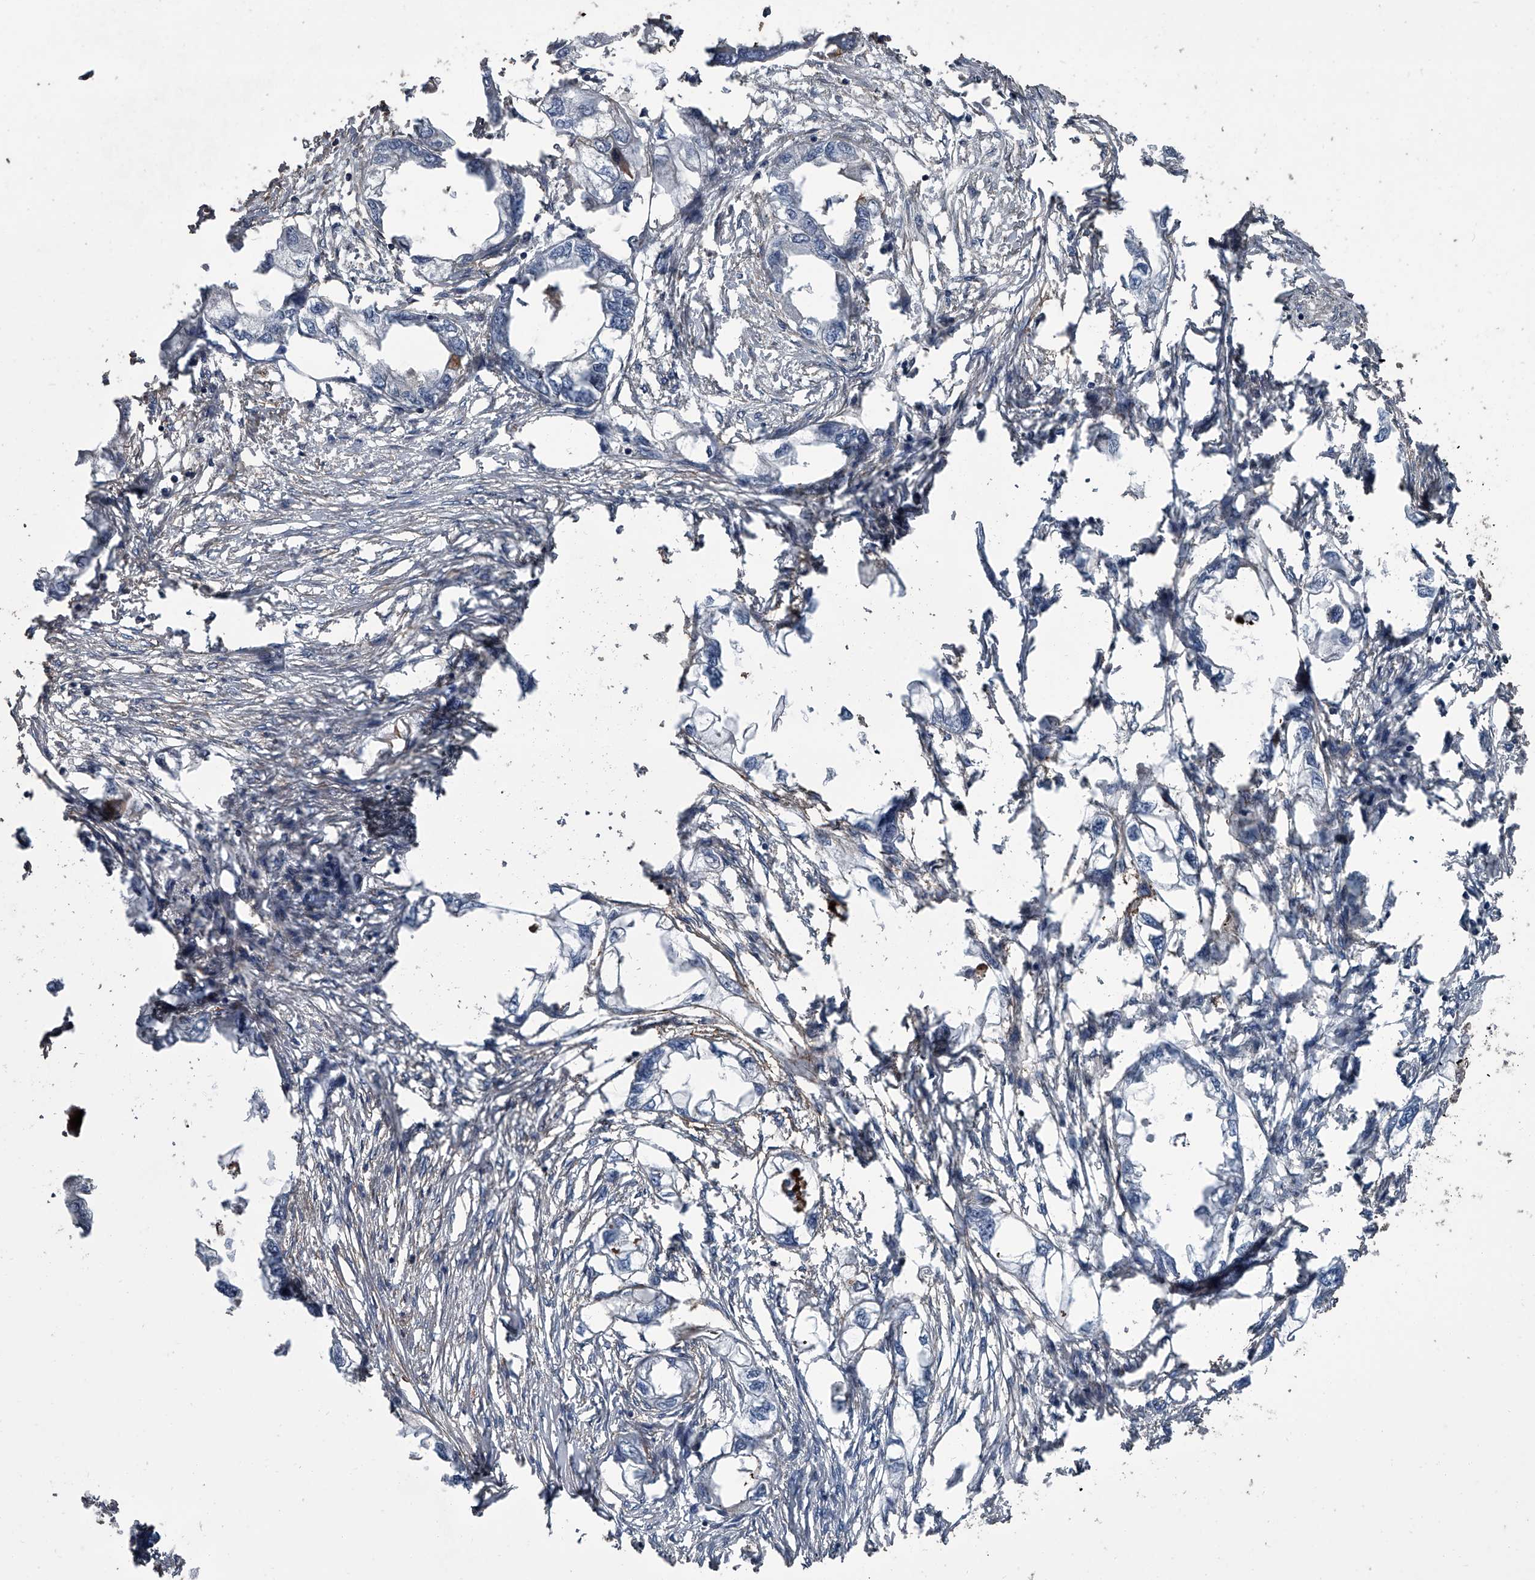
{"staining": {"intensity": "negative", "quantity": "none", "location": "none"}, "tissue": "endometrial cancer", "cell_type": "Tumor cells", "image_type": "cancer", "snomed": [{"axis": "morphology", "description": "Adenocarcinoma, NOS"}, {"axis": "morphology", "description": "Adenocarcinoma, metastatic, NOS"}, {"axis": "topography", "description": "Adipose tissue"}, {"axis": "topography", "description": "Endometrium"}], "caption": "High magnification brightfield microscopy of metastatic adenocarcinoma (endometrial) stained with DAB (brown) and counterstained with hematoxylin (blue): tumor cells show no significant expression. (DAB (3,3'-diaminobenzidine) immunohistochemistry with hematoxylin counter stain).", "gene": "OARD1", "patient": {"sex": "female", "age": 67}}